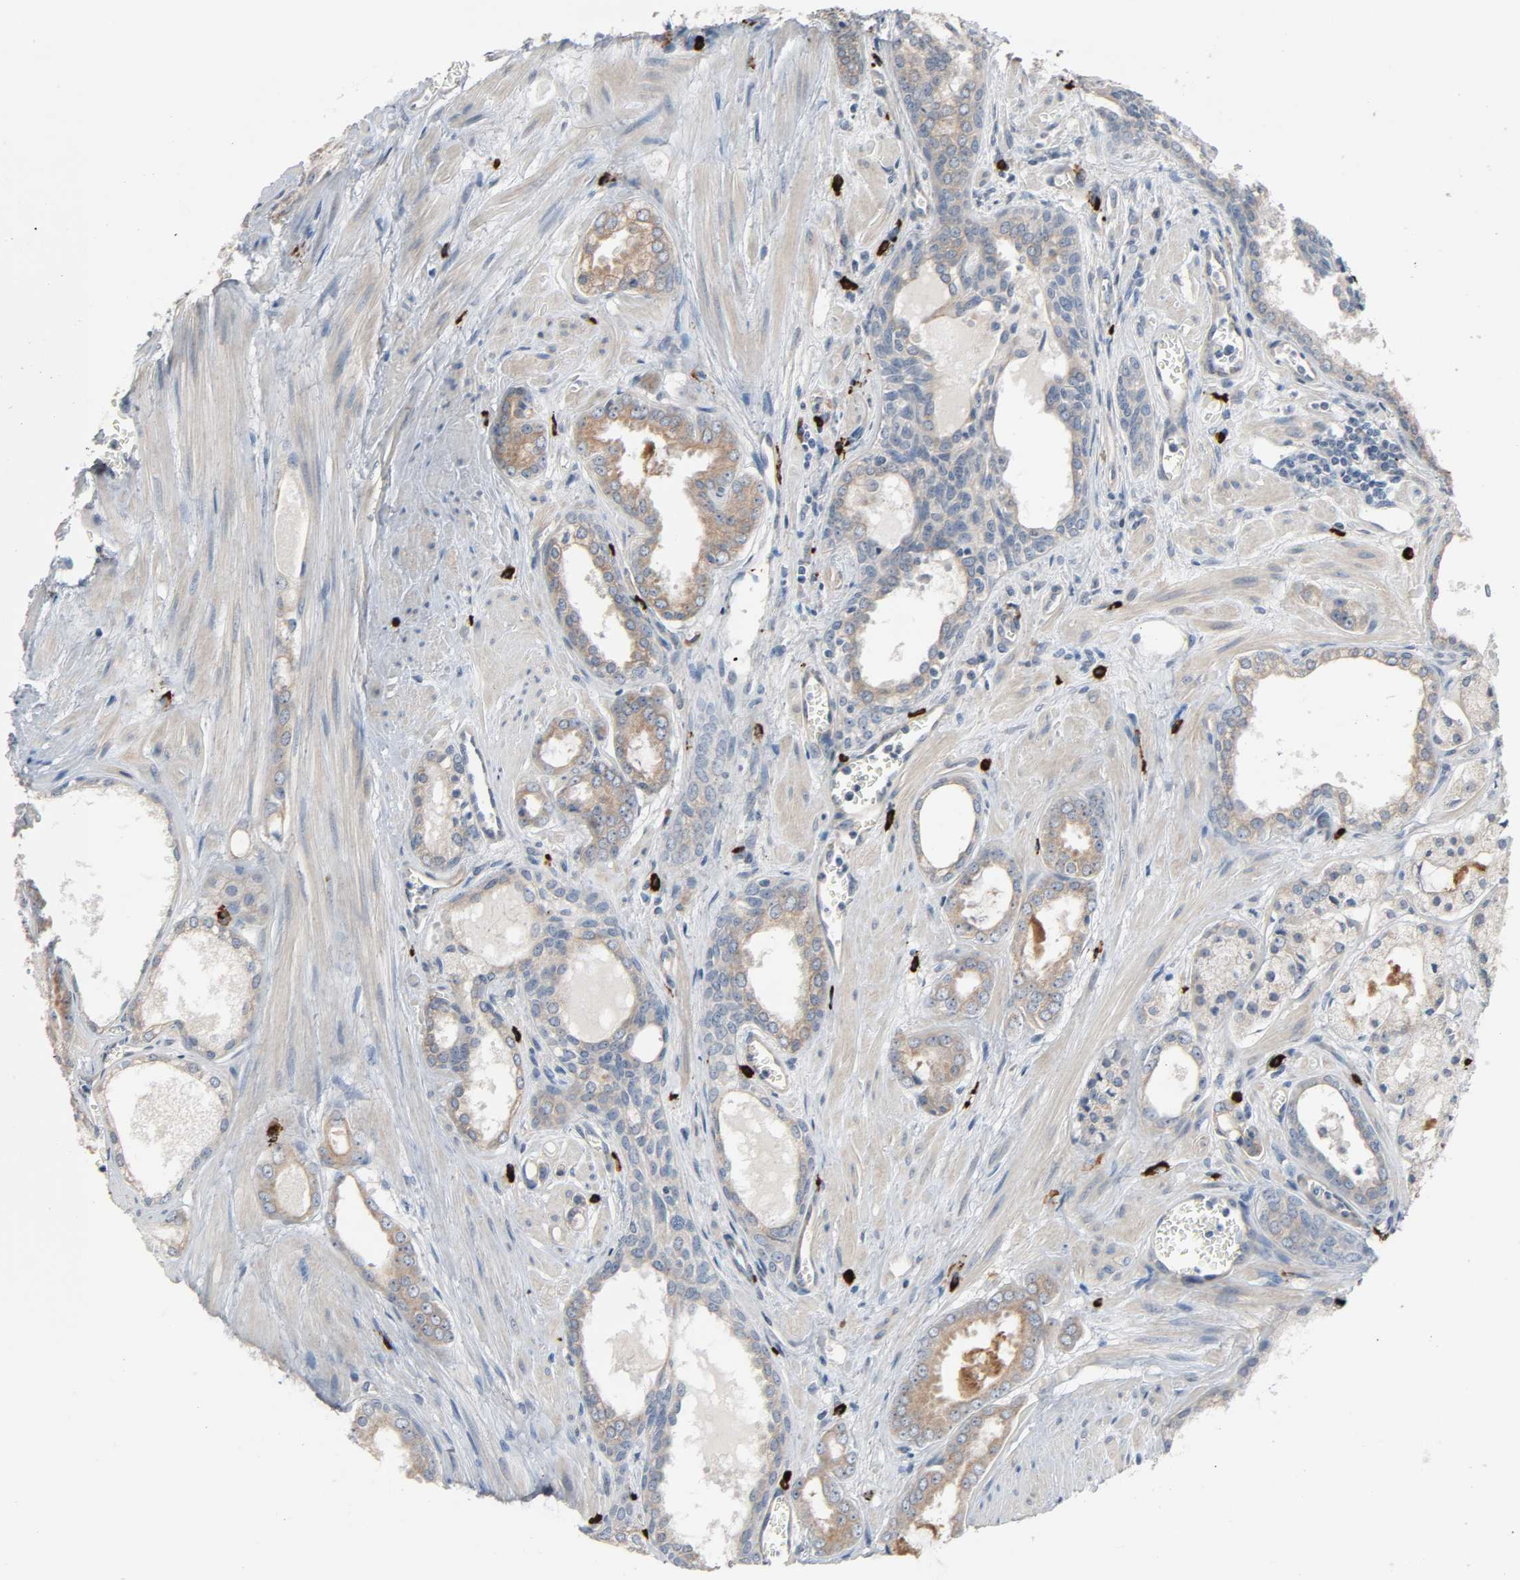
{"staining": {"intensity": "moderate", "quantity": ">75%", "location": "cytoplasmic/membranous"}, "tissue": "prostate cancer", "cell_type": "Tumor cells", "image_type": "cancer", "snomed": [{"axis": "morphology", "description": "Adenocarcinoma, Low grade"}, {"axis": "topography", "description": "Prostate"}], "caption": "IHC image of prostate adenocarcinoma (low-grade) stained for a protein (brown), which shows medium levels of moderate cytoplasmic/membranous staining in about >75% of tumor cells.", "gene": "LIMCH1", "patient": {"sex": "male", "age": 57}}